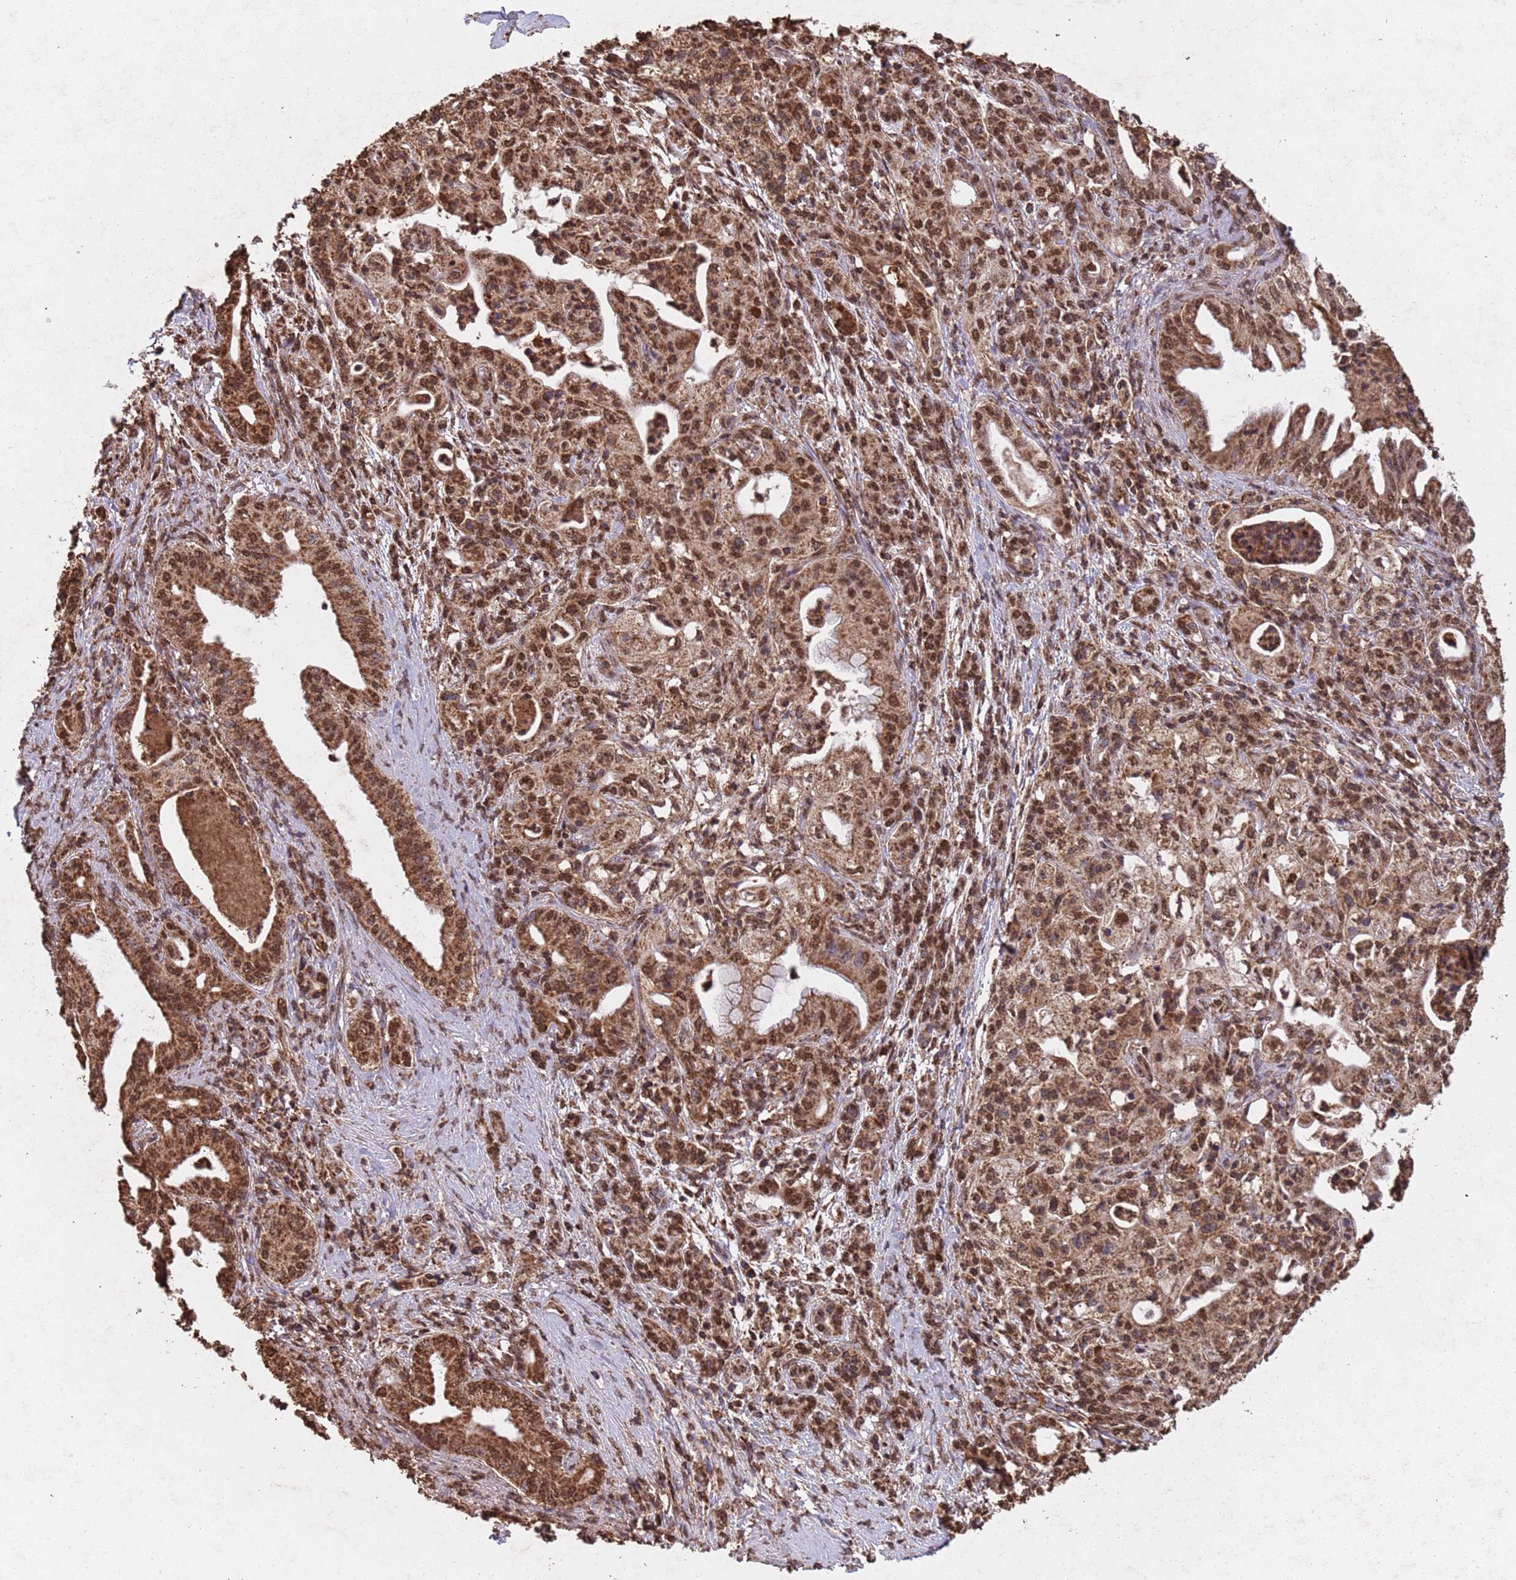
{"staining": {"intensity": "strong", "quantity": ">75%", "location": "cytoplasmic/membranous,nuclear"}, "tissue": "pancreatic cancer", "cell_type": "Tumor cells", "image_type": "cancer", "snomed": [{"axis": "morphology", "description": "Adenocarcinoma, NOS"}, {"axis": "topography", "description": "Pancreas"}], "caption": "This is an image of immunohistochemistry staining of pancreatic cancer, which shows strong staining in the cytoplasmic/membranous and nuclear of tumor cells.", "gene": "HDAC10", "patient": {"sex": "male", "age": 58}}